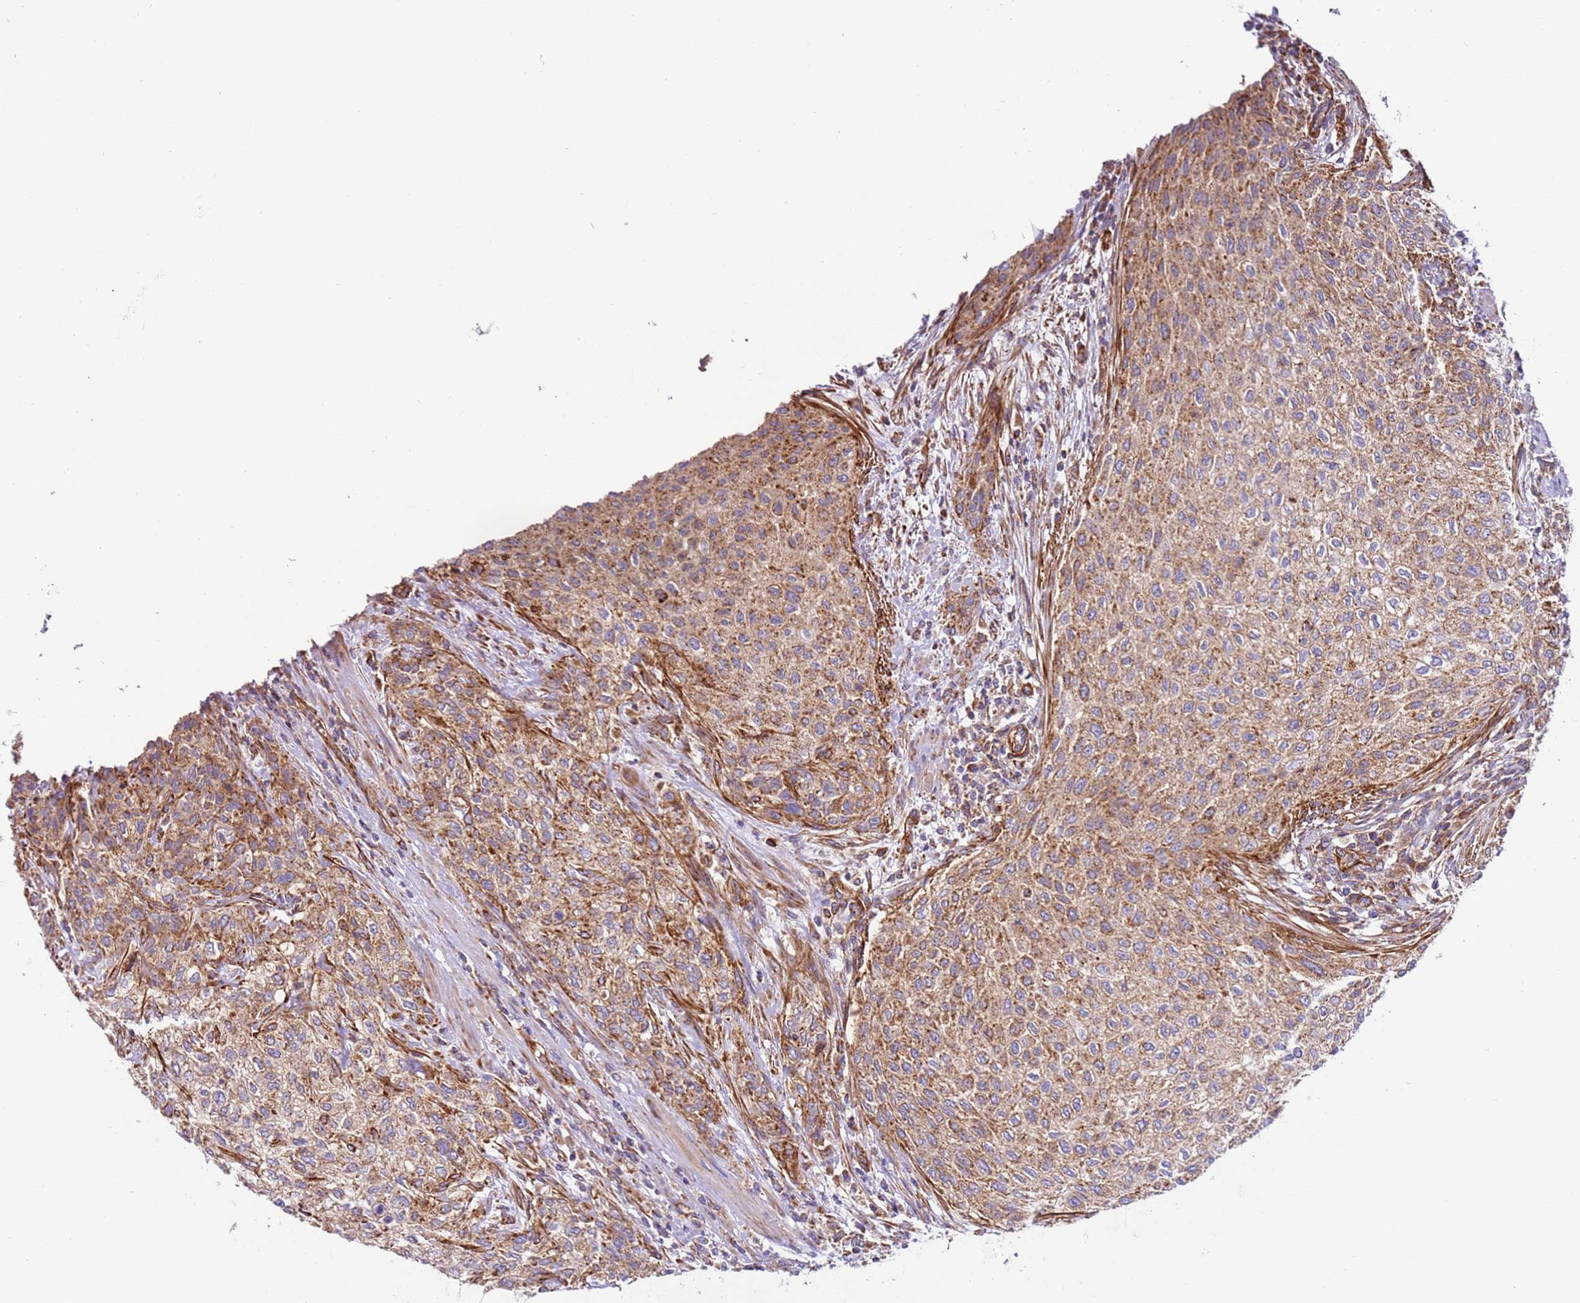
{"staining": {"intensity": "moderate", "quantity": ">75%", "location": "cytoplasmic/membranous"}, "tissue": "urothelial cancer", "cell_type": "Tumor cells", "image_type": "cancer", "snomed": [{"axis": "morphology", "description": "Normal tissue, NOS"}, {"axis": "morphology", "description": "Urothelial carcinoma, NOS"}, {"axis": "topography", "description": "Urinary bladder"}, {"axis": "topography", "description": "Peripheral nerve tissue"}], "caption": "Protein staining demonstrates moderate cytoplasmic/membranous staining in about >75% of tumor cells in transitional cell carcinoma. (brown staining indicates protein expression, while blue staining denotes nuclei).", "gene": "MRPL20", "patient": {"sex": "male", "age": 35}}